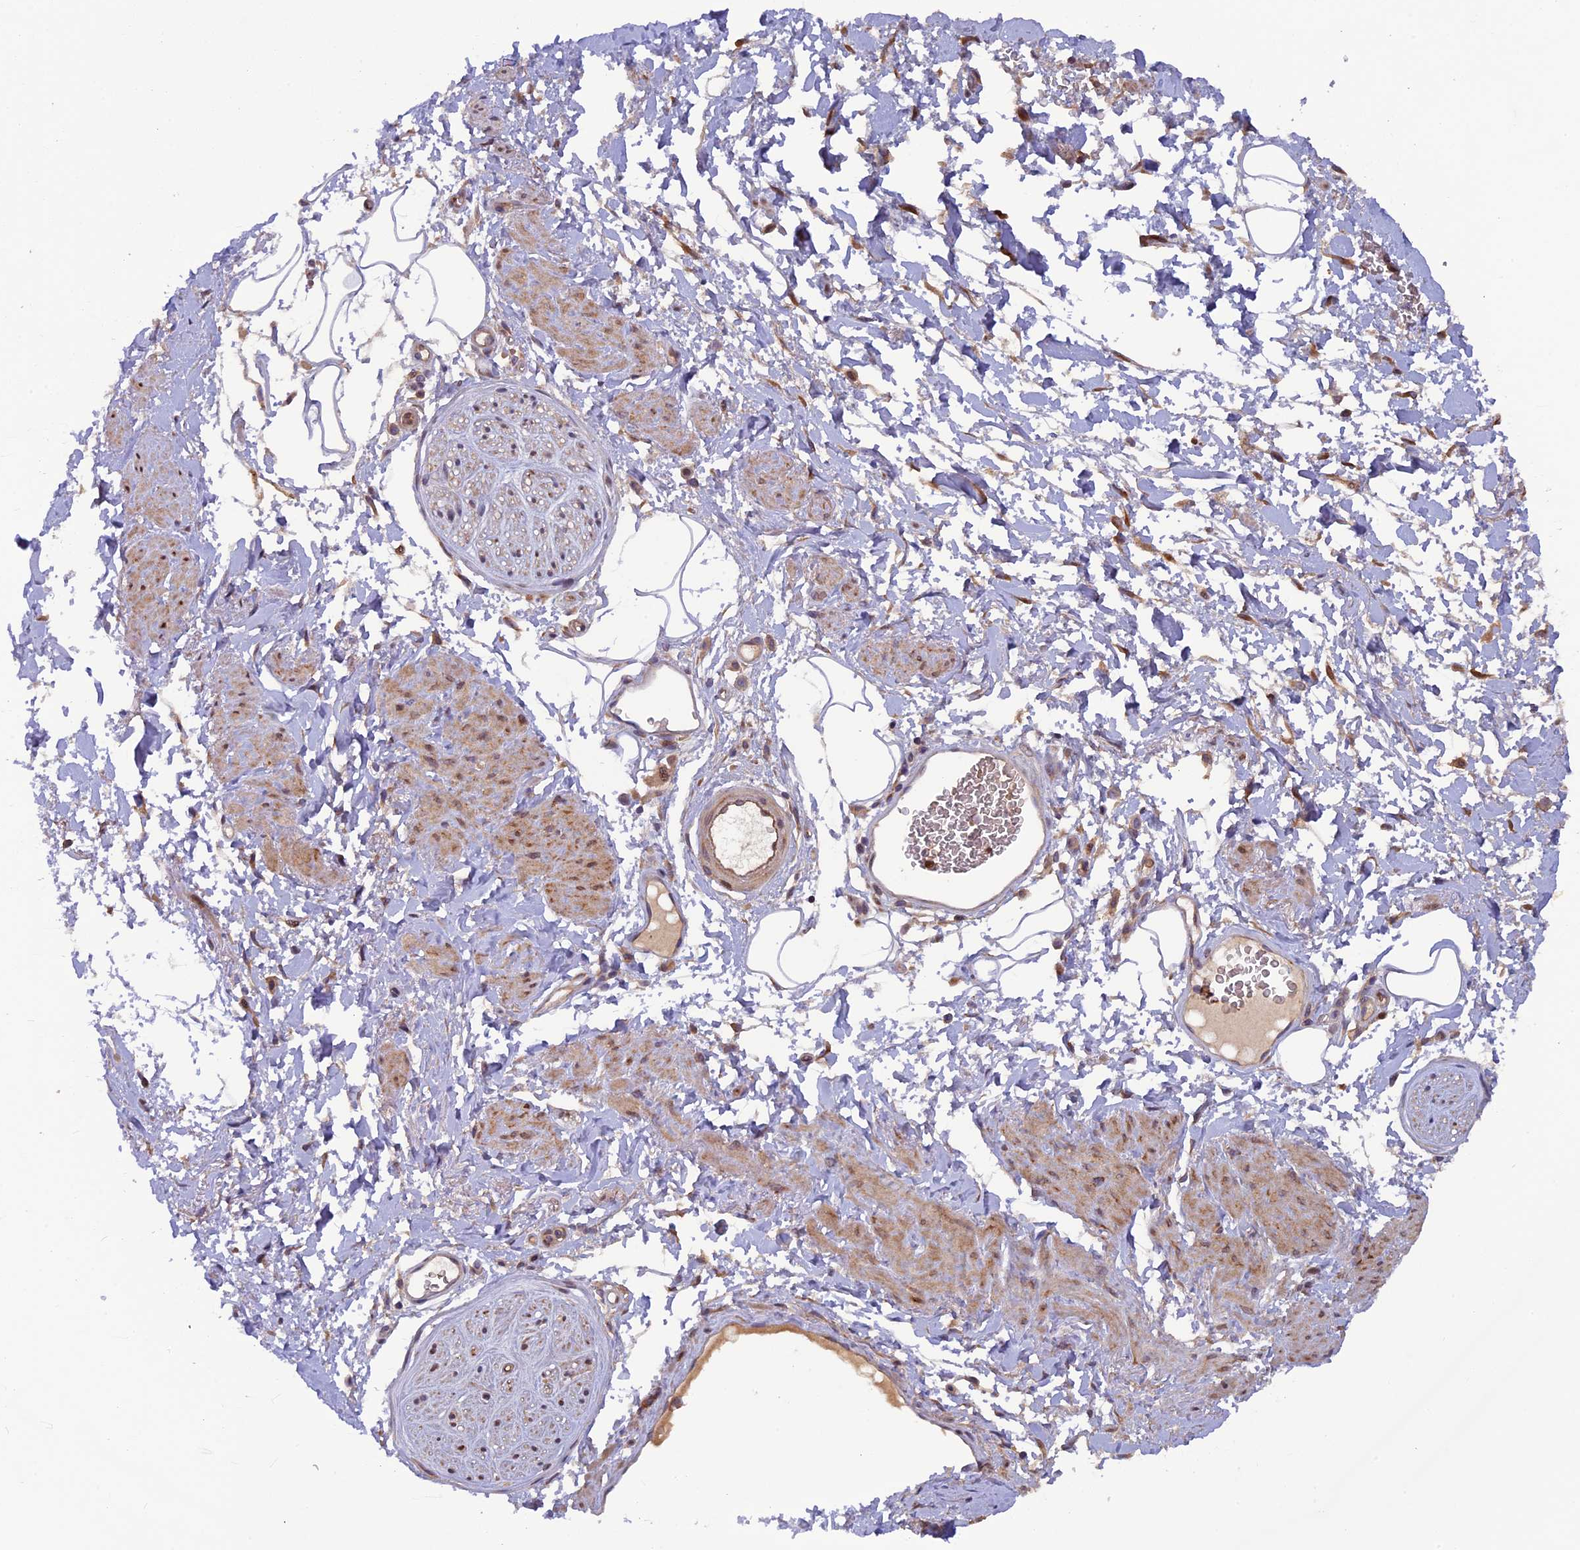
{"staining": {"intensity": "negative", "quantity": "none", "location": "none"}, "tissue": "adipose tissue", "cell_type": "Adipocytes", "image_type": "normal", "snomed": [{"axis": "morphology", "description": "Normal tissue, NOS"}, {"axis": "morphology", "description": "Adenocarcinoma, NOS"}, {"axis": "topography", "description": "Rectum"}, {"axis": "topography", "description": "Vagina"}, {"axis": "topography", "description": "Peripheral nerve tissue"}], "caption": "Adipocytes are negative for brown protein staining in benign adipose tissue. The staining was performed using DAB to visualize the protein expression in brown, while the nuclei were stained in blue with hematoxylin (Magnification: 20x).", "gene": "CCDC9B", "patient": {"sex": "female", "age": 71}}